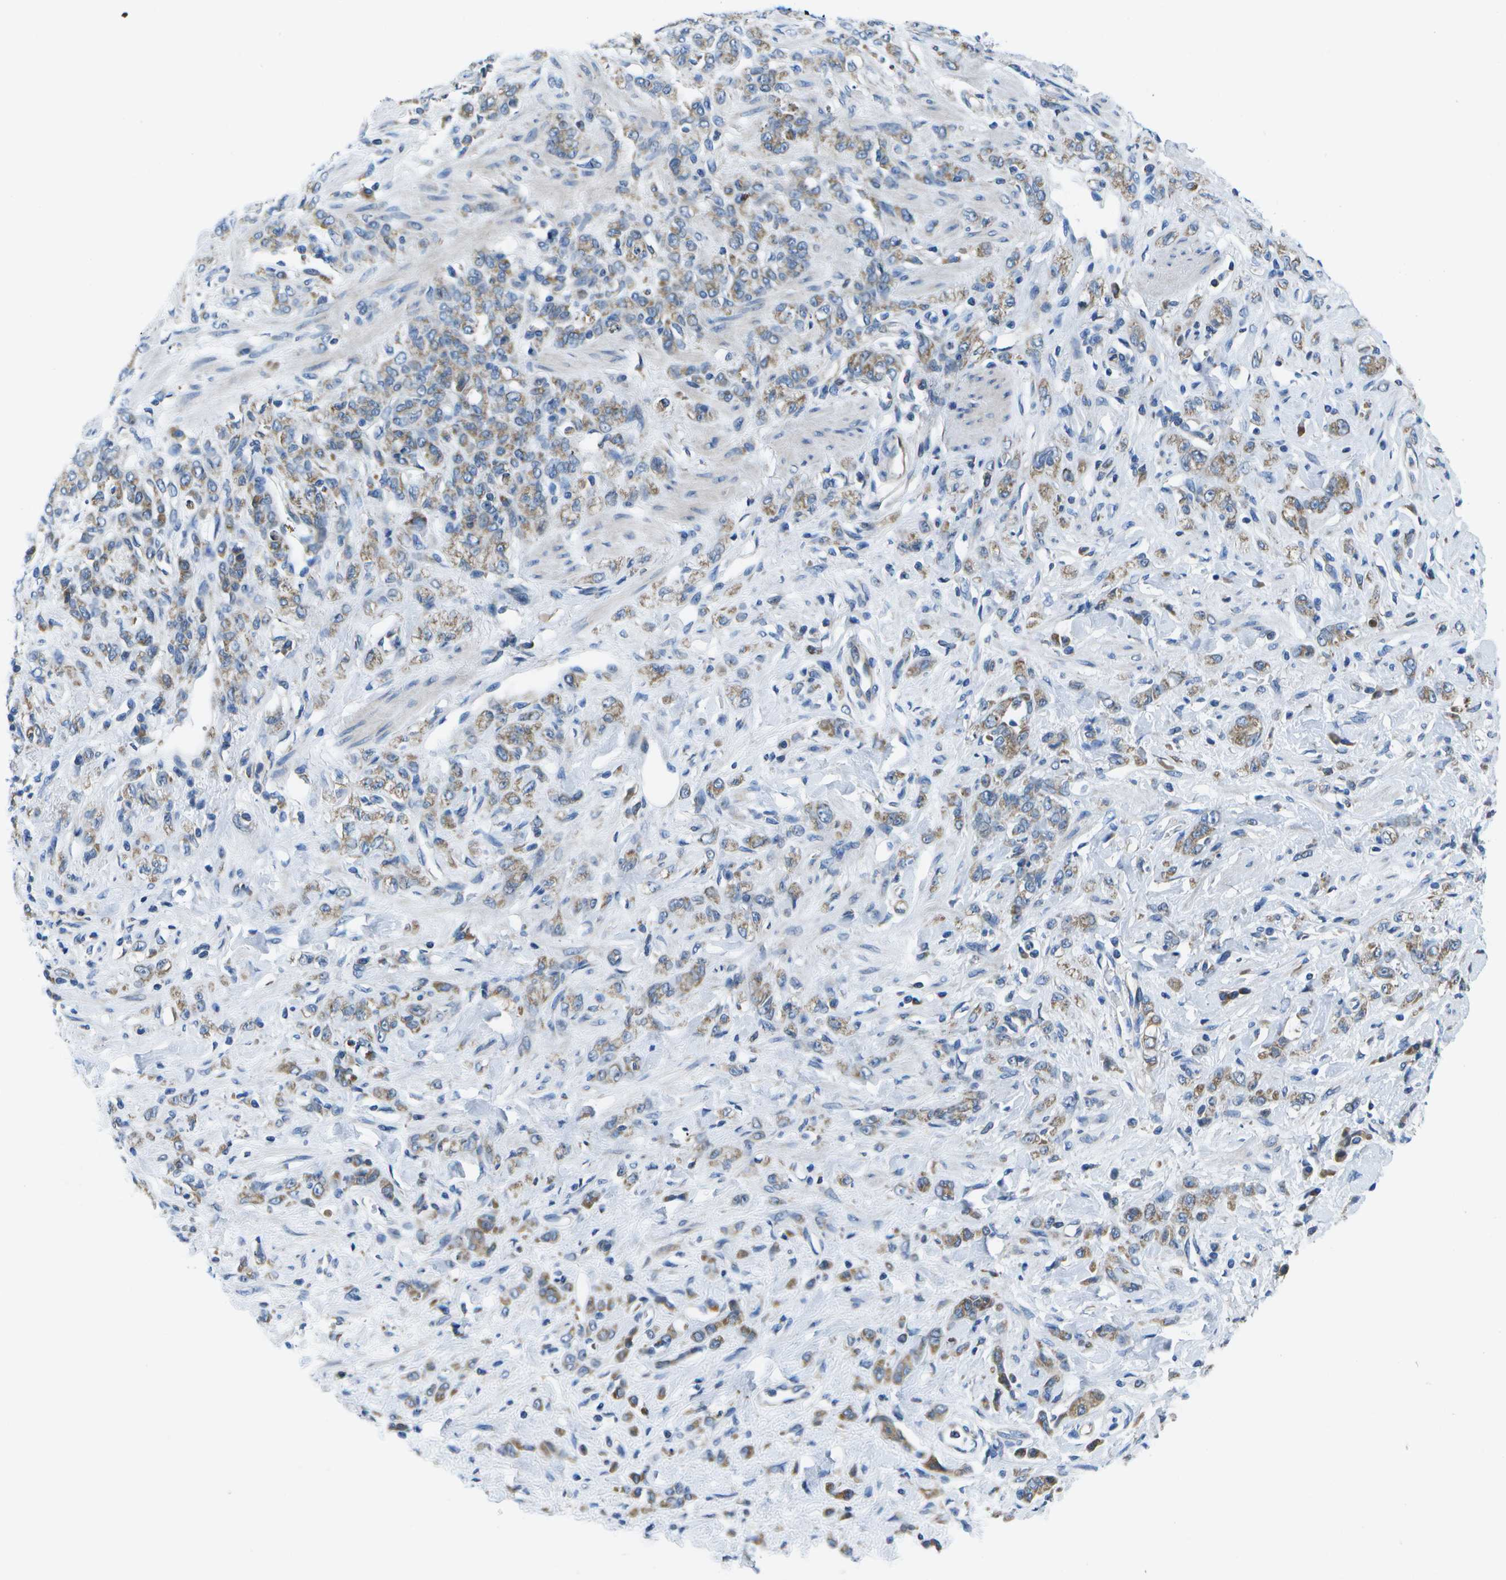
{"staining": {"intensity": "weak", "quantity": ">75%", "location": "cytoplasmic/membranous"}, "tissue": "stomach cancer", "cell_type": "Tumor cells", "image_type": "cancer", "snomed": [{"axis": "morphology", "description": "Normal tissue, NOS"}, {"axis": "morphology", "description": "Adenocarcinoma, NOS"}, {"axis": "topography", "description": "Stomach"}], "caption": "Stomach adenocarcinoma was stained to show a protein in brown. There is low levels of weak cytoplasmic/membranous staining in about >75% of tumor cells.", "gene": "GDF5", "patient": {"sex": "male", "age": 82}}